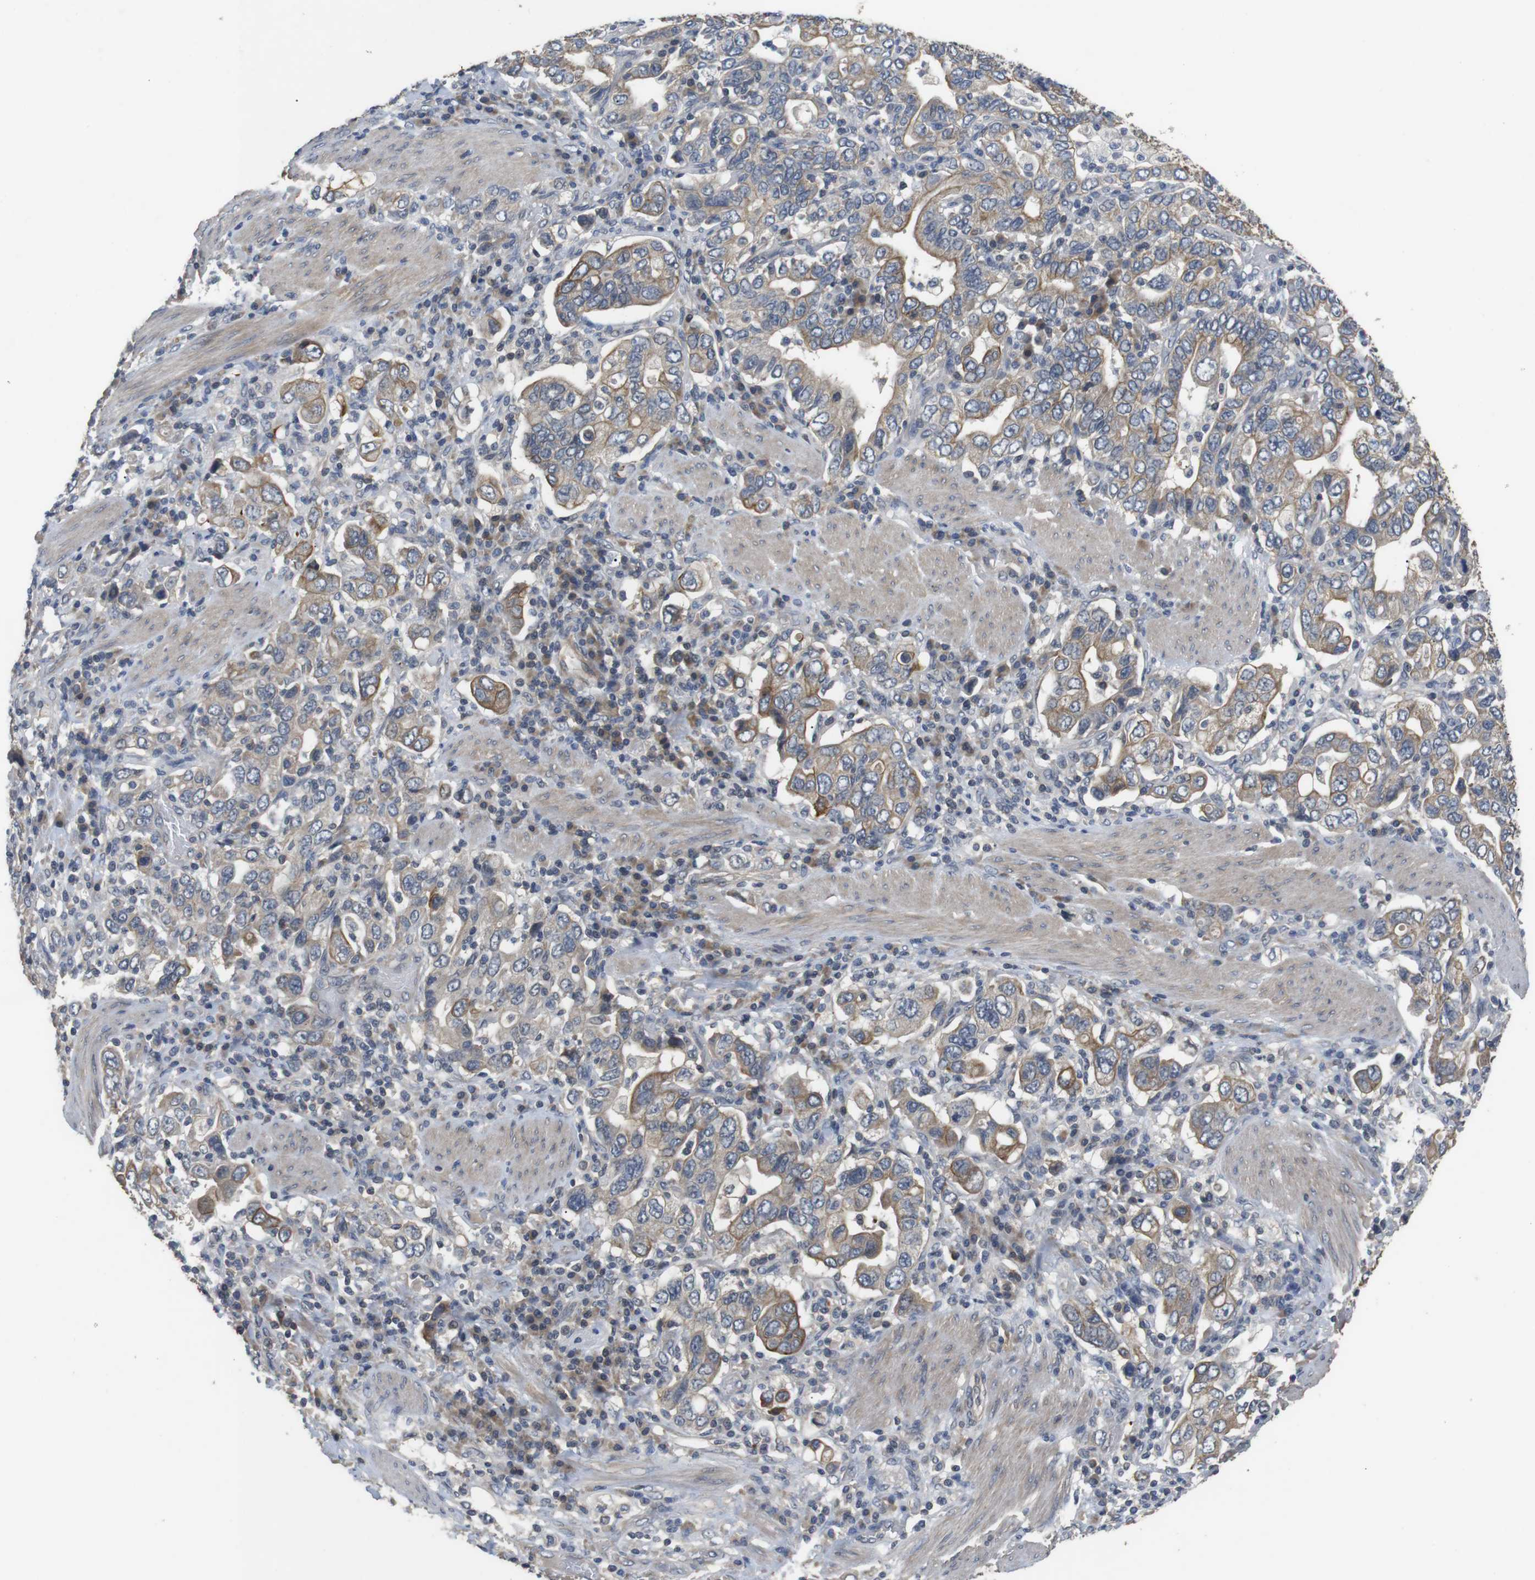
{"staining": {"intensity": "weak", "quantity": ">75%", "location": "cytoplasmic/membranous"}, "tissue": "stomach cancer", "cell_type": "Tumor cells", "image_type": "cancer", "snomed": [{"axis": "morphology", "description": "Adenocarcinoma, NOS"}, {"axis": "topography", "description": "Stomach, upper"}], "caption": "Tumor cells reveal low levels of weak cytoplasmic/membranous expression in approximately >75% of cells in stomach cancer. (brown staining indicates protein expression, while blue staining denotes nuclei).", "gene": "ADGRL3", "patient": {"sex": "male", "age": 62}}